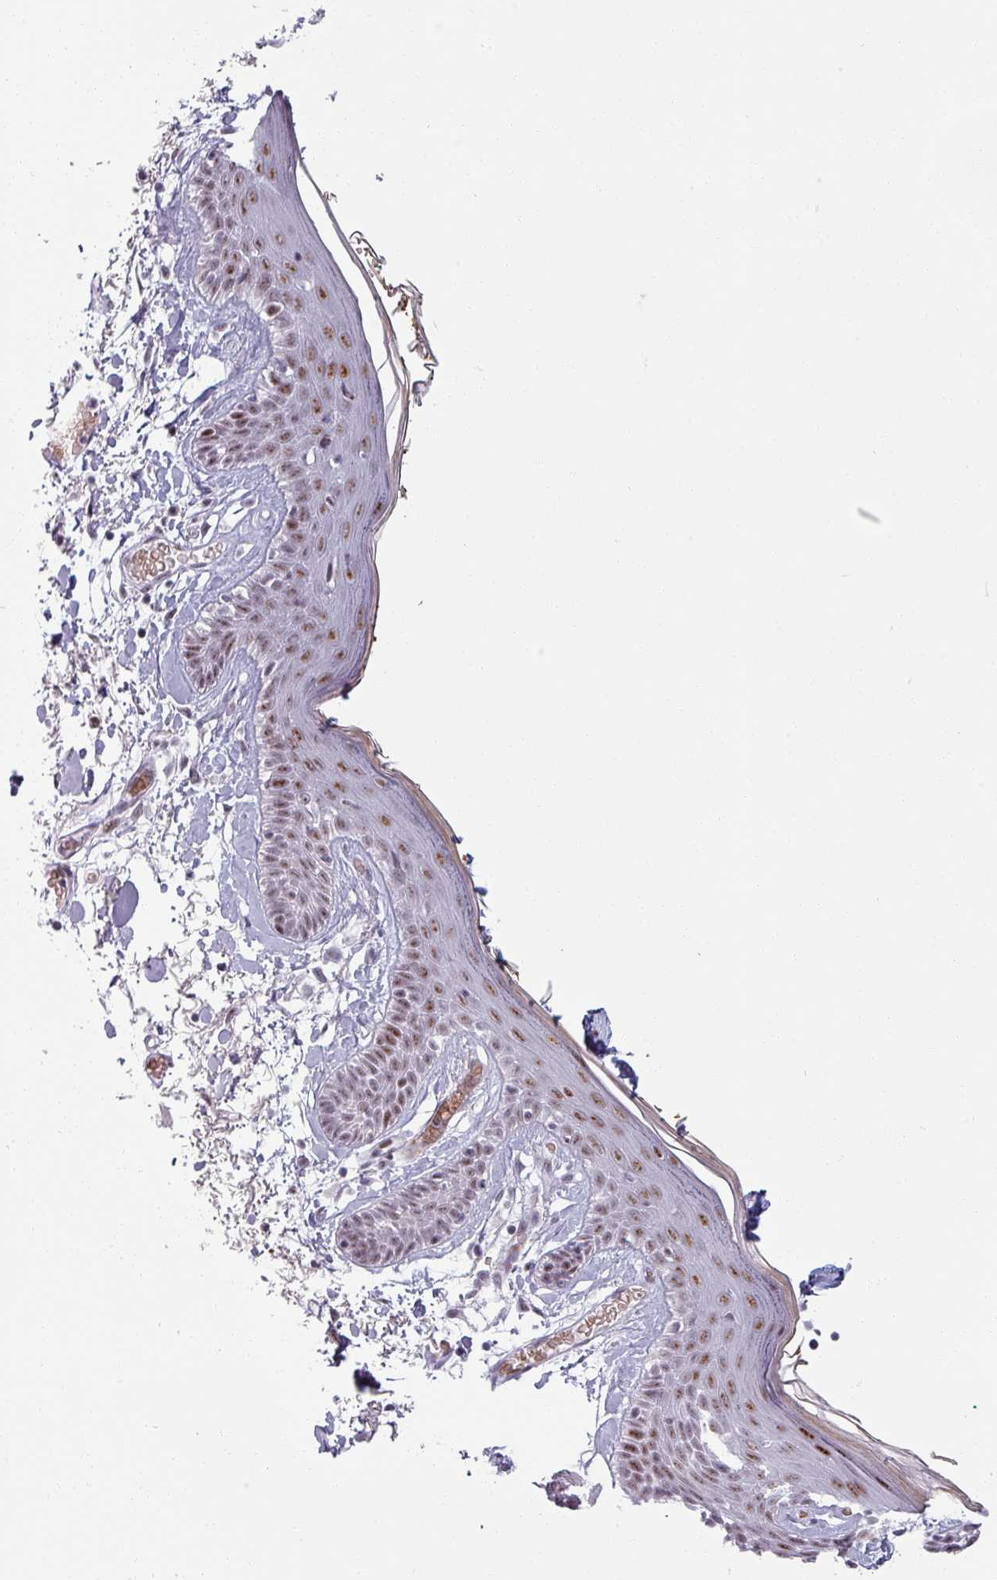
{"staining": {"intensity": "negative", "quantity": "none", "location": "none"}, "tissue": "skin", "cell_type": "Fibroblasts", "image_type": "normal", "snomed": [{"axis": "morphology", "description": "Normal tissue, NOS"}, {"axis": "topography", "description": "Skin"}], "caption": "DAB (3,3'-diaminobenzidine) immunohistochemical staining of benign skin displays no significant positivity in fibroblasts. (Immunohistochemistry (ihc), brightfield microscopy, high magnification).", "gene": "NCOR1", "patient": {"sex": "male", "age": 79}}